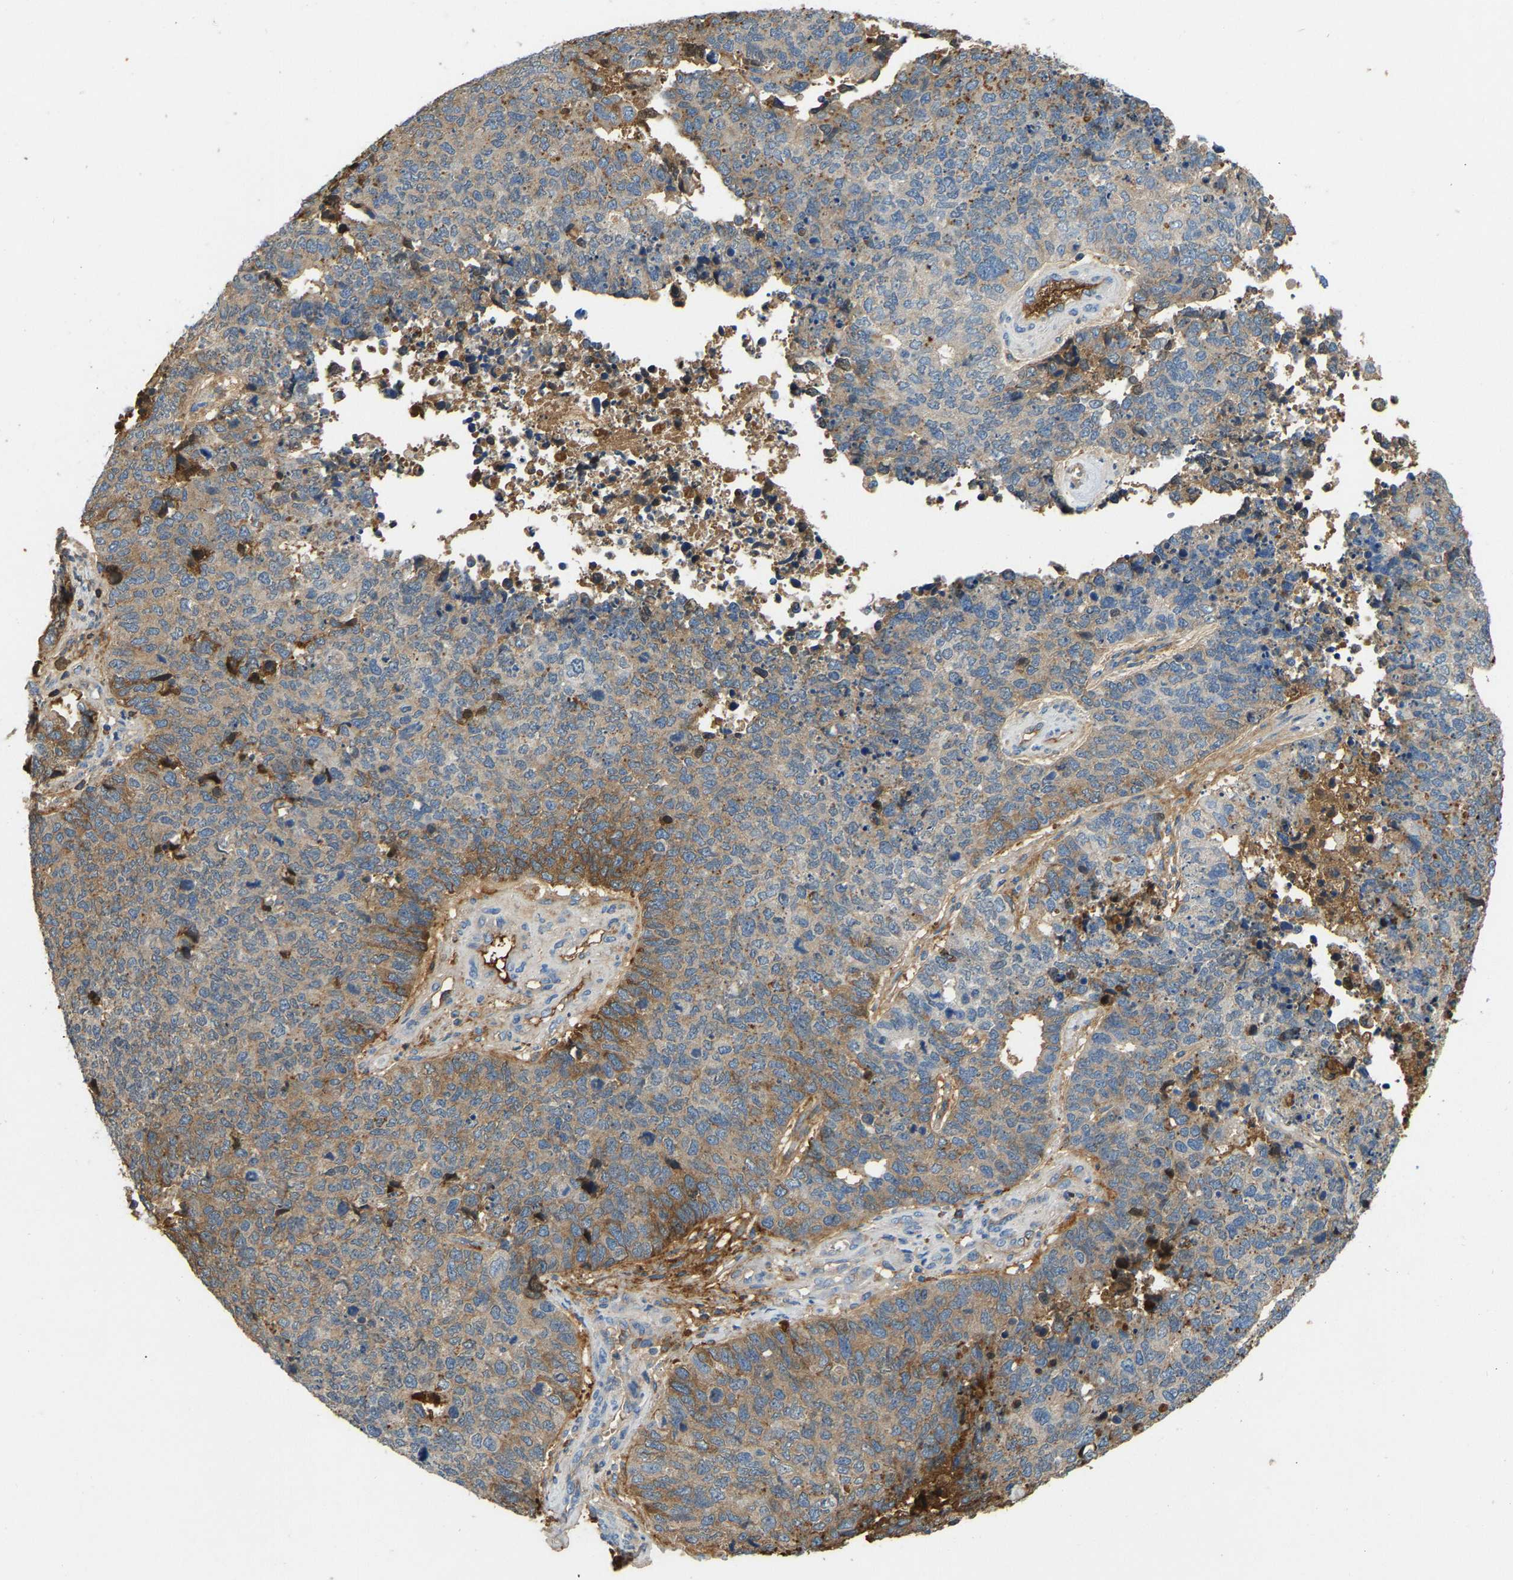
{"staining": {"intensity": "moderate", "quantity": "25%-75%", "location": "cytoplasmic/membranous"}, "tissue": "cervical cancer", "cell_type": "Tumor cells", "image_type": "cancer", "snomed": [{"axis": "morphology", "description": "Squamous cell carcinoma, NOS"}, {"axis": "topography", "description": "Cervix"}], "caption": "Cervical cancer was stained to show a protein in brown. There is medium levels of moderate cytoplasmic/membranous expression in about 25%-75% of tumor cells.", "gene": "STC1", "patient": {"sex": "female", "age": 63}}